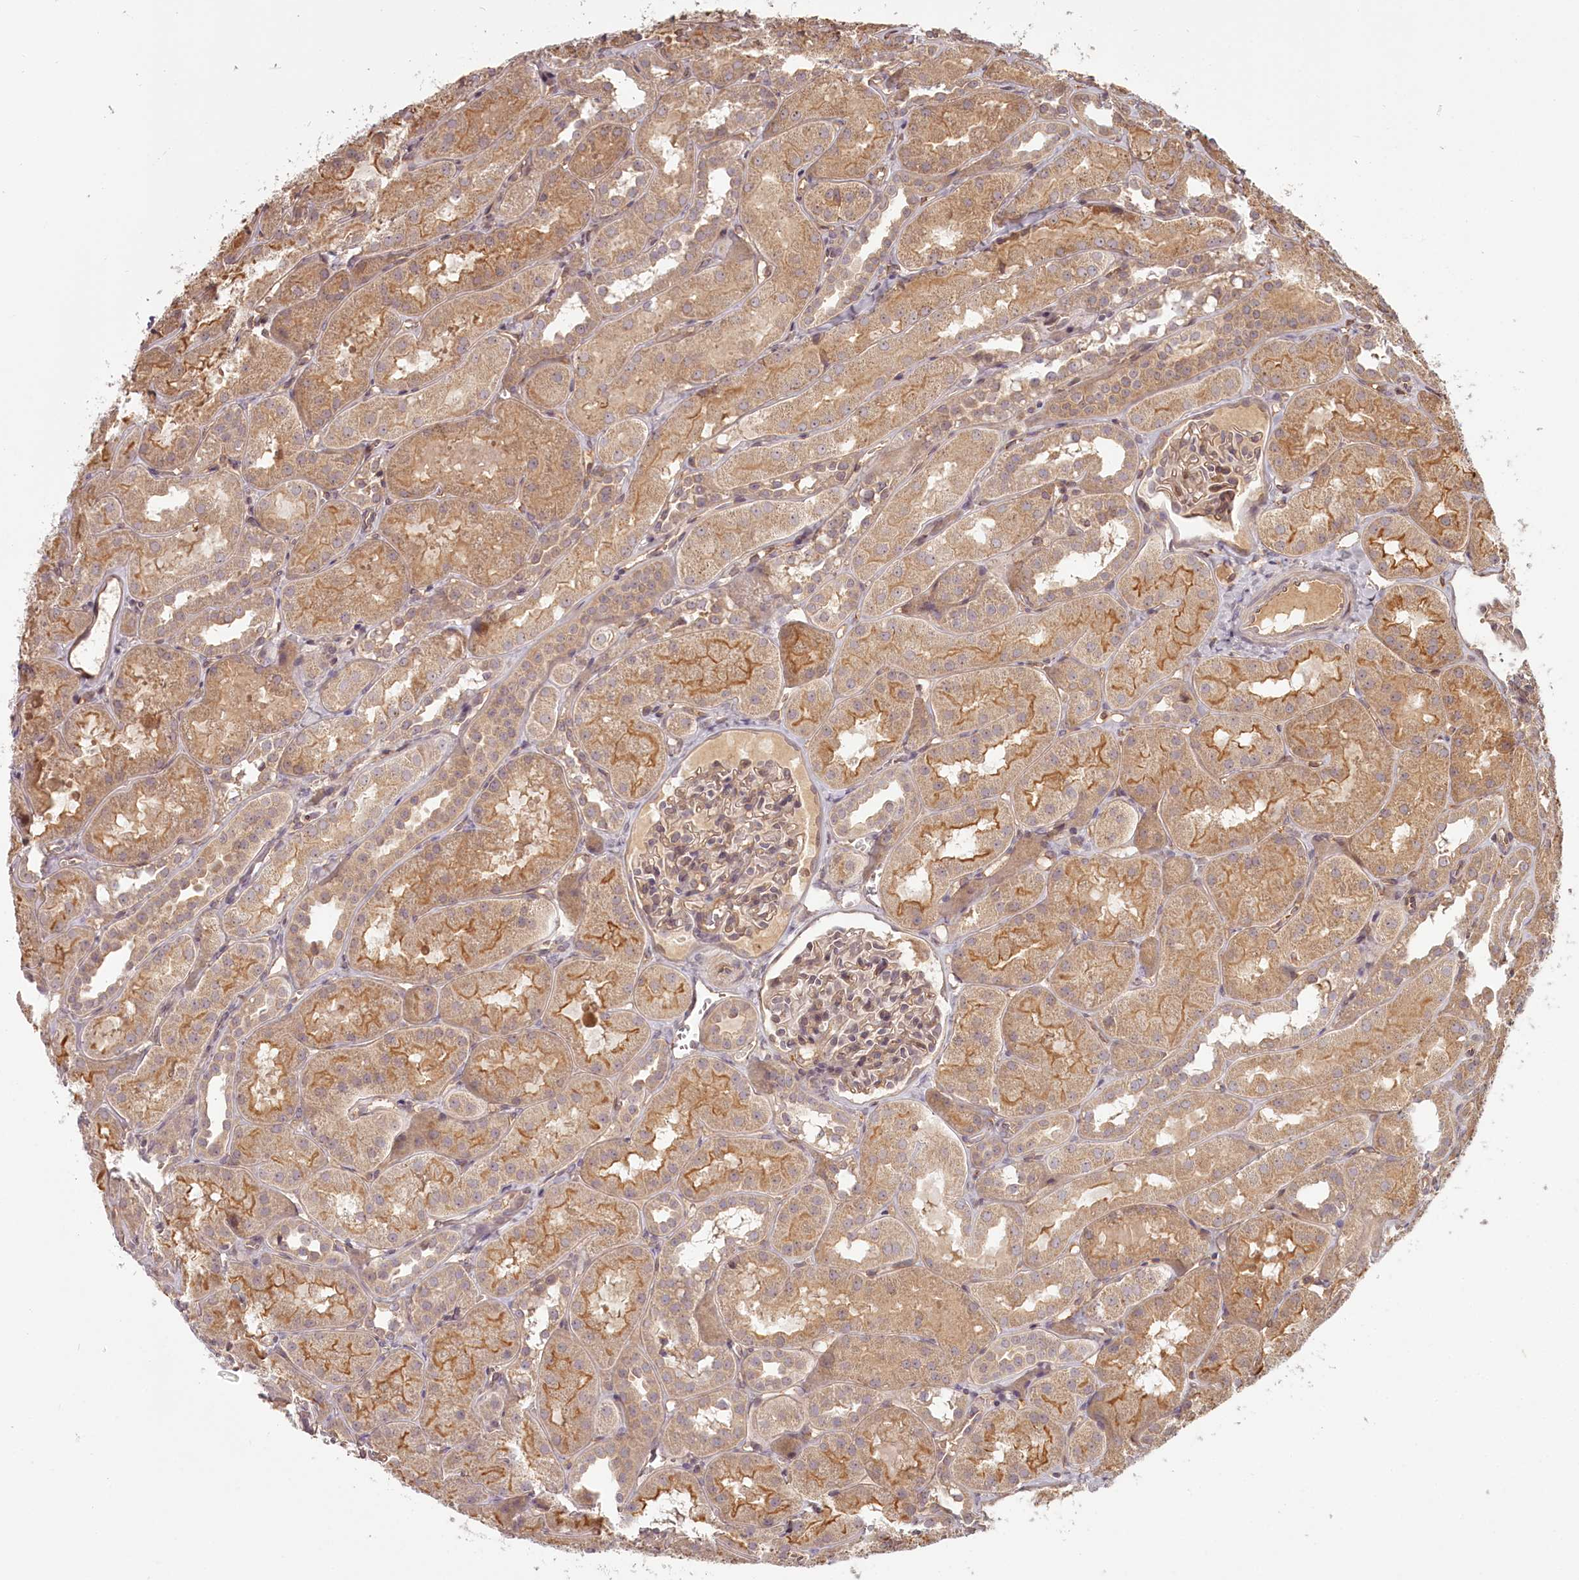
{"staining": {"intensity": "moderate", "quantity": "25%-75%", "location": "cytoplasmic/membranous"}, "tissue": "kidney", "cell_type": "Cells in glomeruli", "image_type": "normal", "snomed": [{"axis": "morphology", "description": "Normal tissue, NOS"}, {"axis": "topography", "description": "Kidney"}, {"axis": "topography", "description": "Urinary bladder"}], "caption": "Kidney stained for a protein shows moderate cytoplasmic/membranous positivity in cells in glomeruli. (DAB IHC, brown staining for protein, blue staining for nuclei).", "gene": "TMIE", "patient": {"sex": "male", "age": 16}}